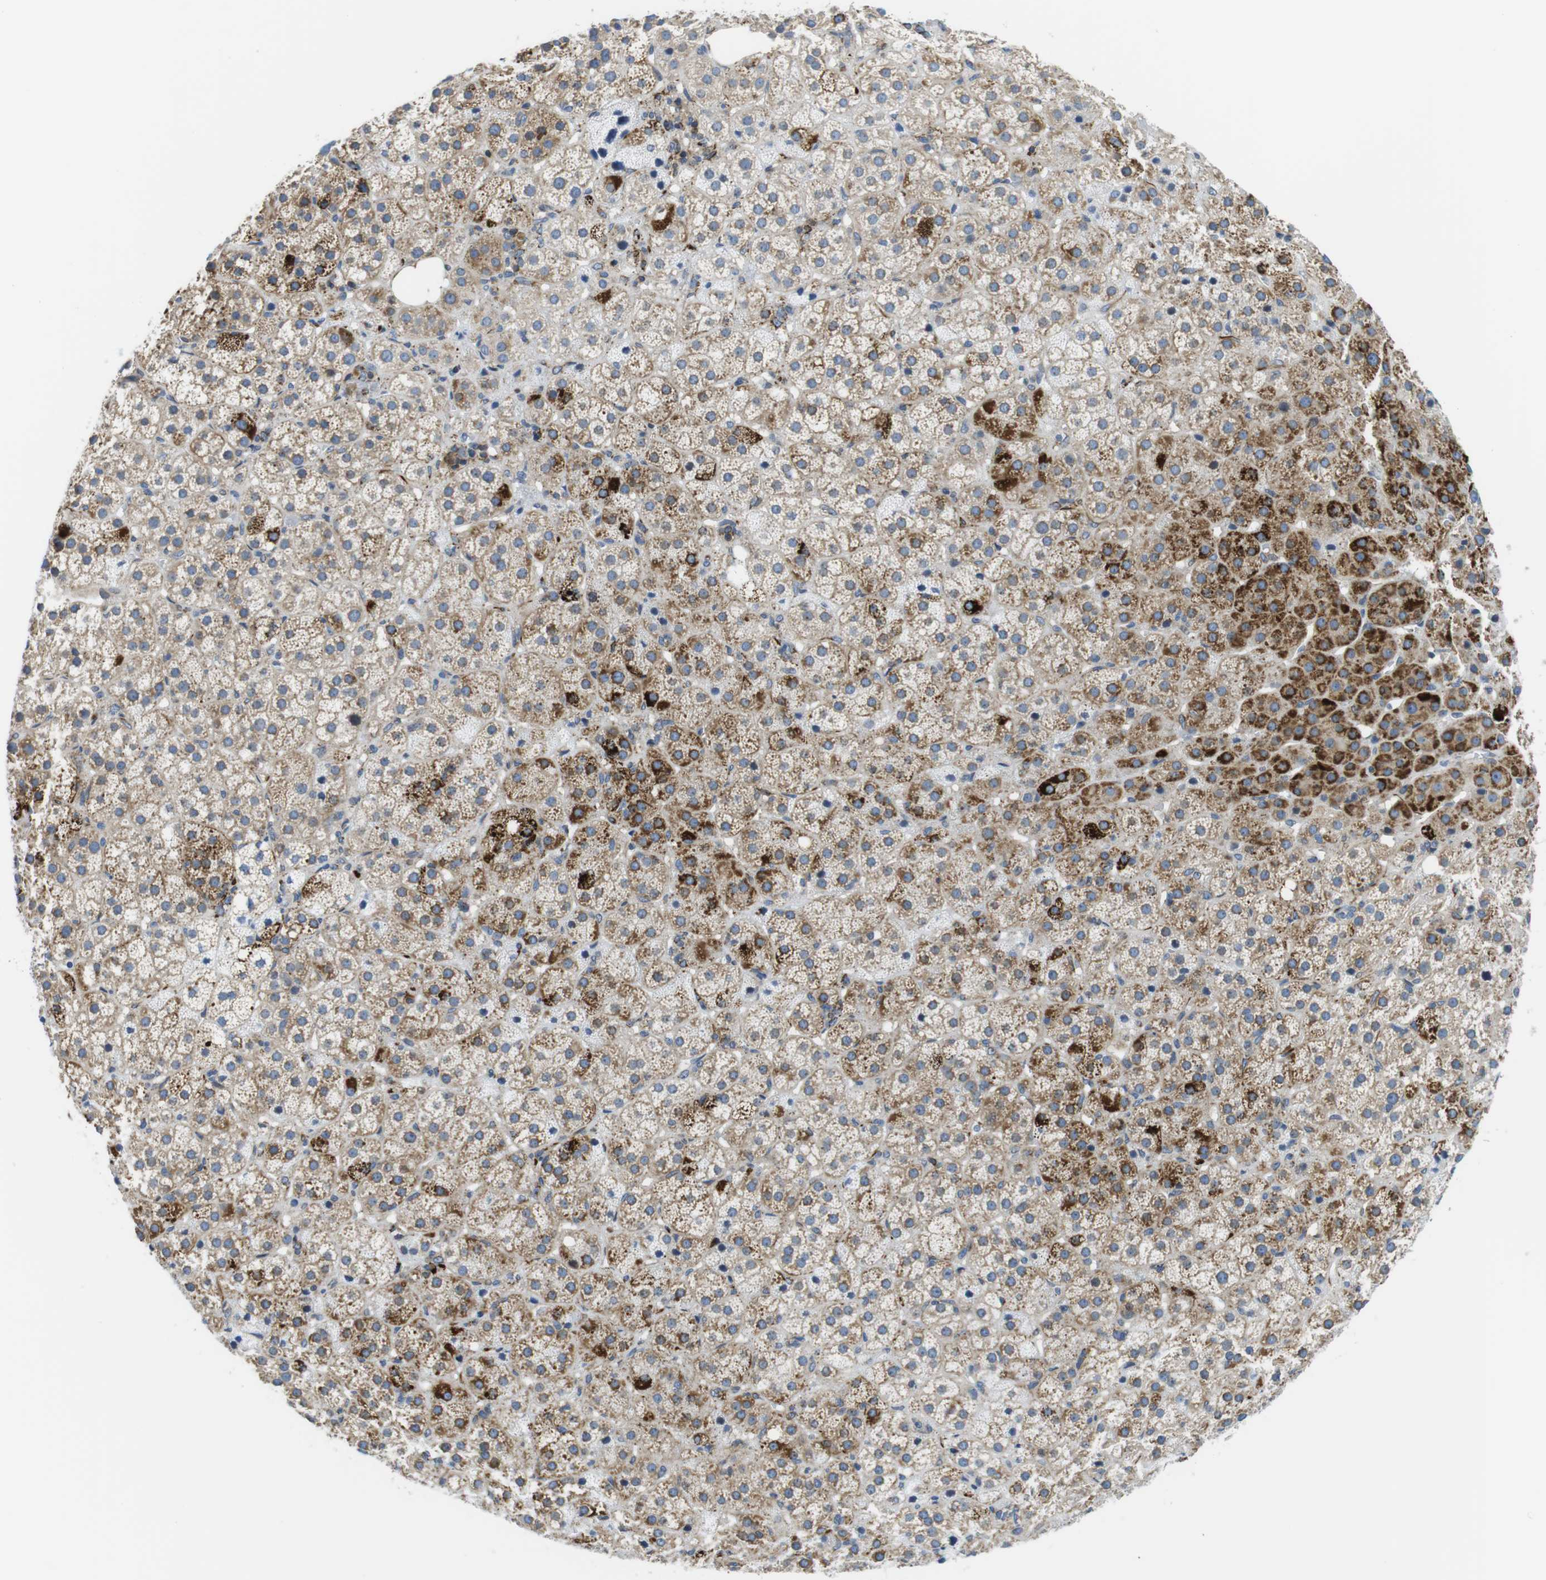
{"staining": {"intensity": "moderate", "quantity": "25%-75%", "location": "cytoplasmic/membranous"}, "tissue": "adrenal gland", "cell_type": "Glandular cells", "image_type": "normal", "snomed": [{"axis": "morphology", "description": "Normal tissue, NOS"}, {"axis": "topography", "description": "Adrenal gland"}], "caption": "Moderate cytoplasmic/membranous protein positivity is seen in about 25%-75% of glandular cells in adrenal gland. (IHC, brightfield microscopy, high magnification).", "gene": "KCNE3", "patient": {"sex": "female", "age": 57}}